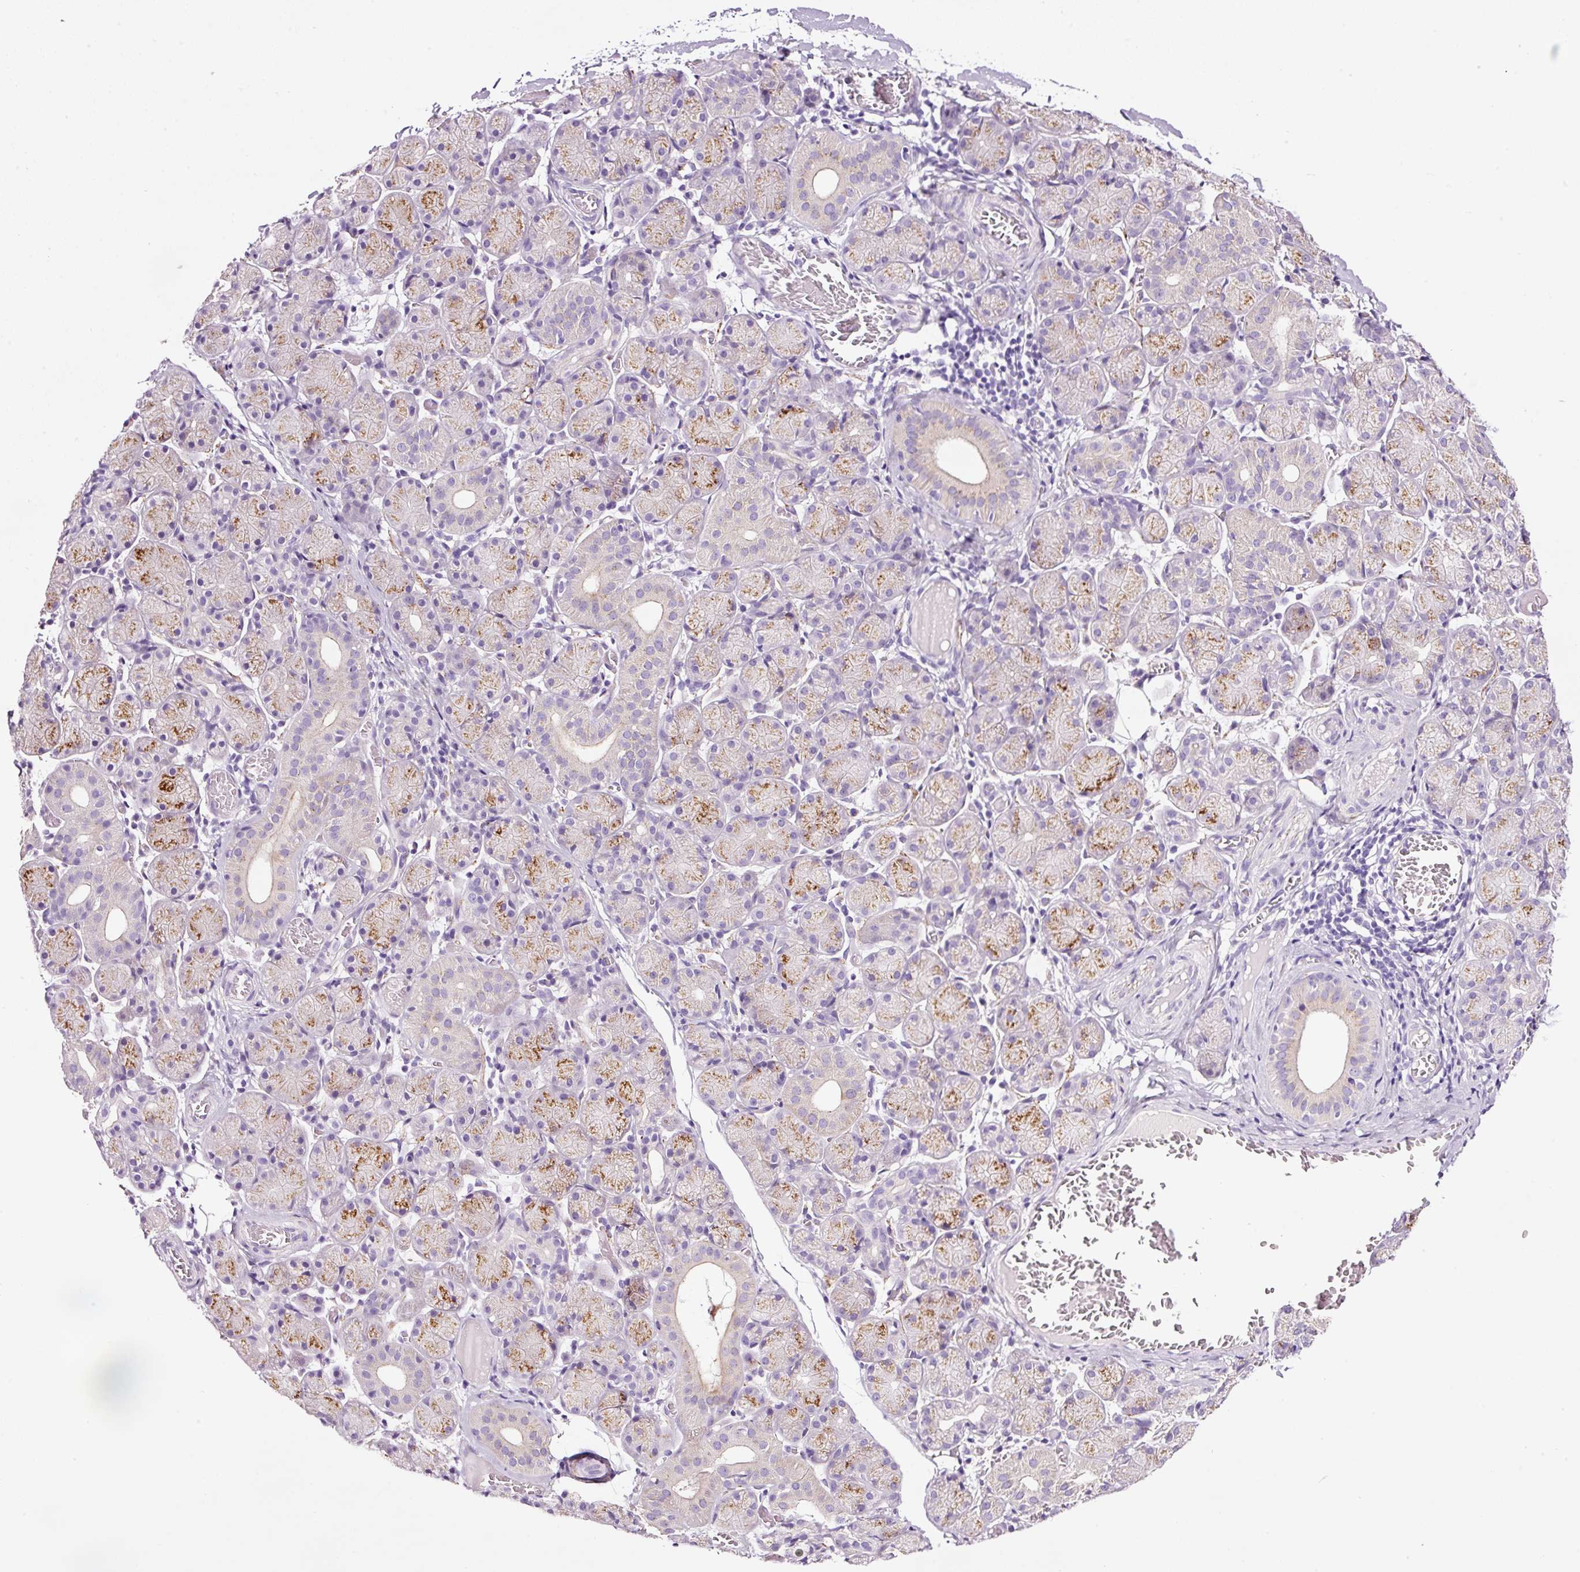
{"staining": {"intensity": "moderate", "quantity": "<25%", "location": "cytoplasmic/membranous"}, "tissue": "salivary gland", "cell_type": "Glandular cells", "image_type": "normal", "snomed": [{"axis": "morphology", "description": "Normal tissue, NOS"}, {"axis": "topography", "description": "Salivary gland"}], "caption": "Protein analysis of benign salivary gland shows moderate cytoplasmic/membranous positivity in about <25% of glandular cells. The protein of interest is shown in brown color, while the nuclei are stained blue.", "gene": "PAM", "patient": {"sex": "female", "age": 24}}